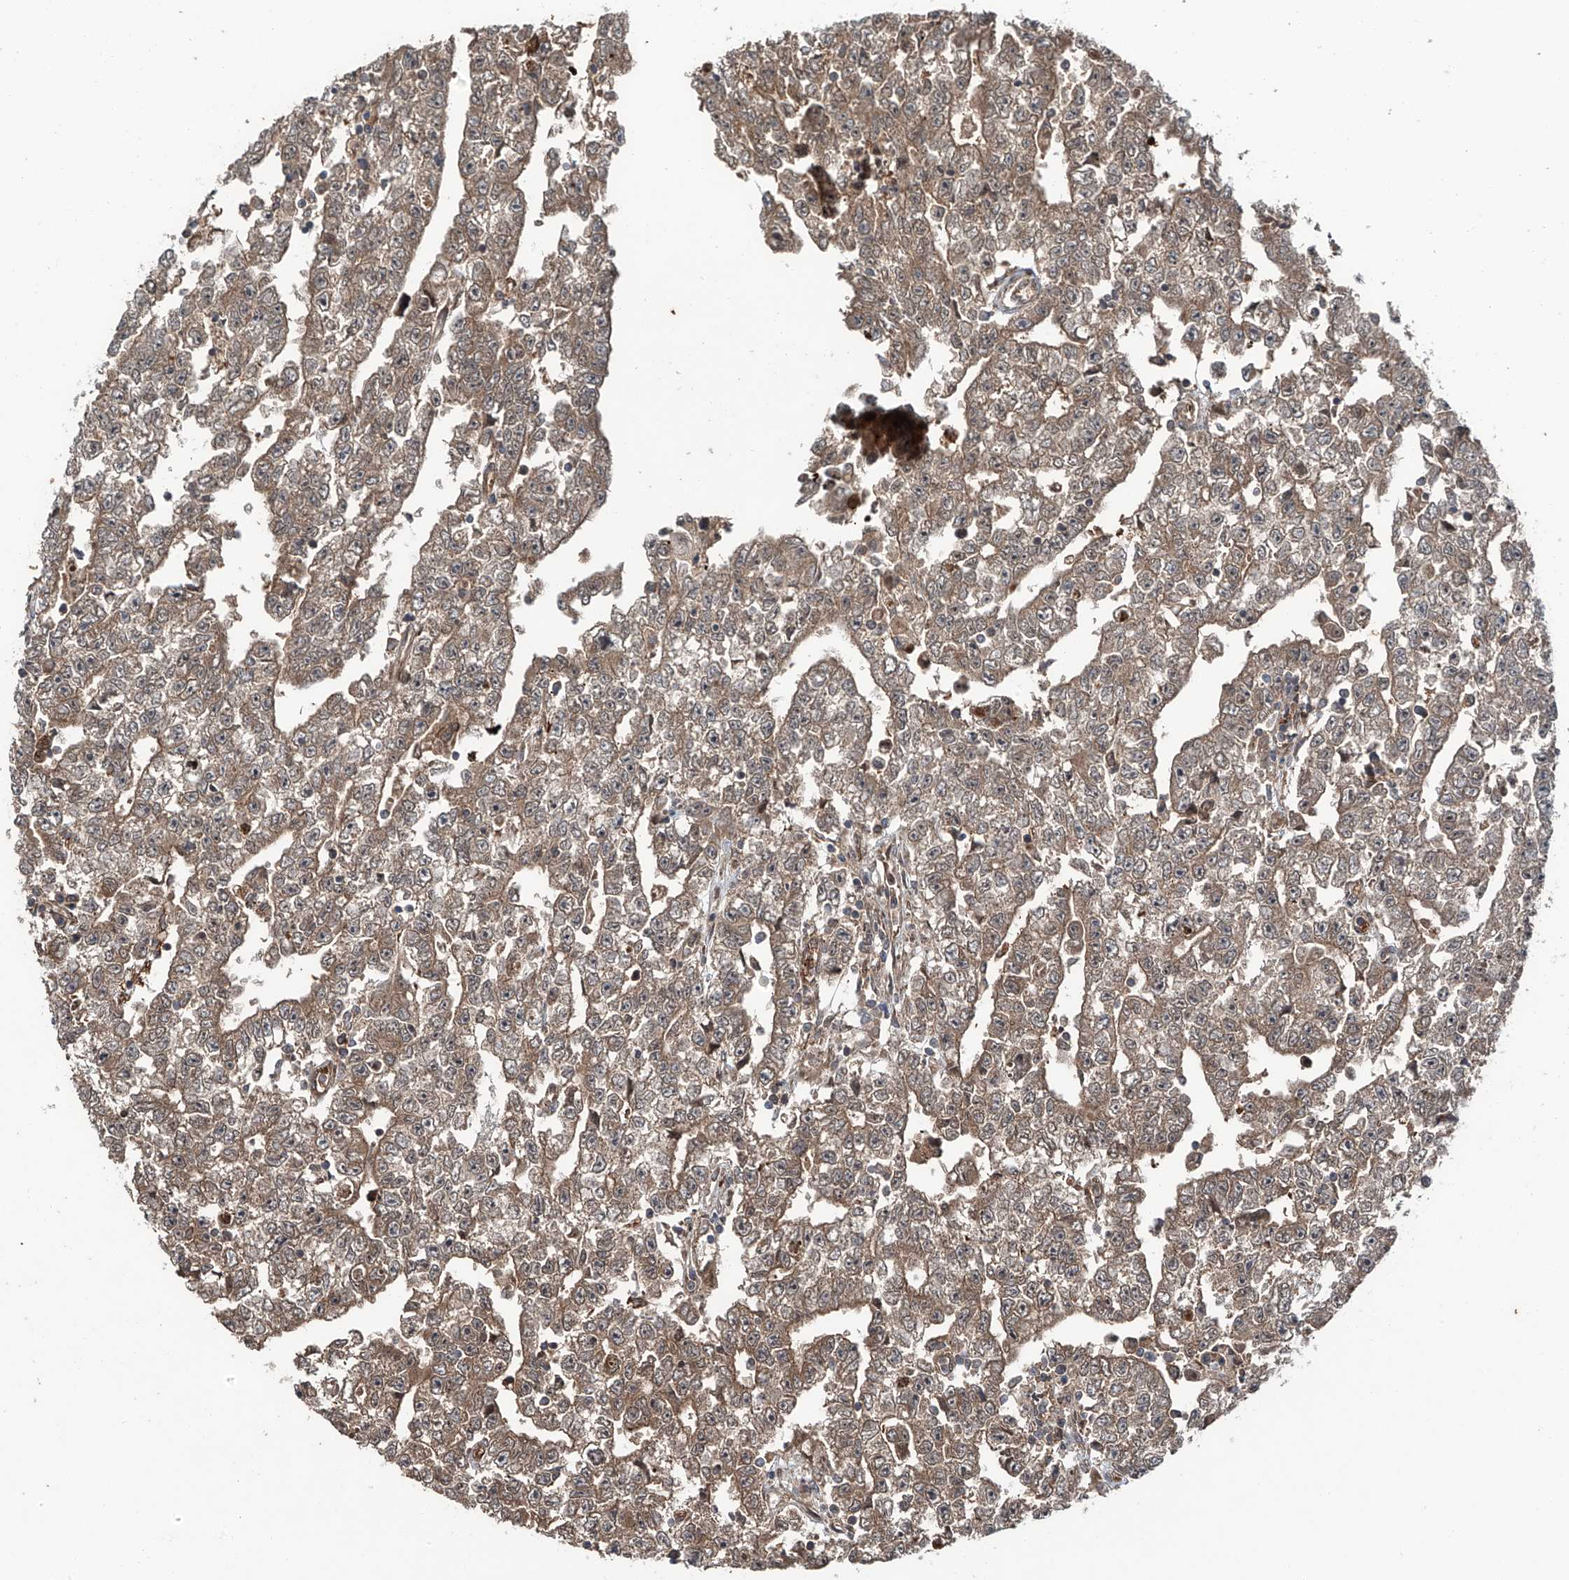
{"staining": {"intensity": "weak", "quantity": ">75%", "location": "cytoplasmic/membranous"}, "tissue": "testis cancer", "cell_type": "Tumor cells", "image_type": "cancer", "snomed": [{"axis": "morphology", "description": "Carcinoma, Embryonal, NOS"}, {"axis": "topography", "description": "Testis"}], "caption": "High-magnification brightfield microscopy of testis cancer stained with DAB (brown) and counterstained with hematoxylin (blue). tumor cells exhibit weak cytoplasmic/membranous positivity is appreciated in approximately>75% of cells. Immunohistochemistry (ihc) stains the protein in brown and the nuclei are stained blue.", "gene": "ZDHHC9", "patient": {"sex": "male", "age": 25}}